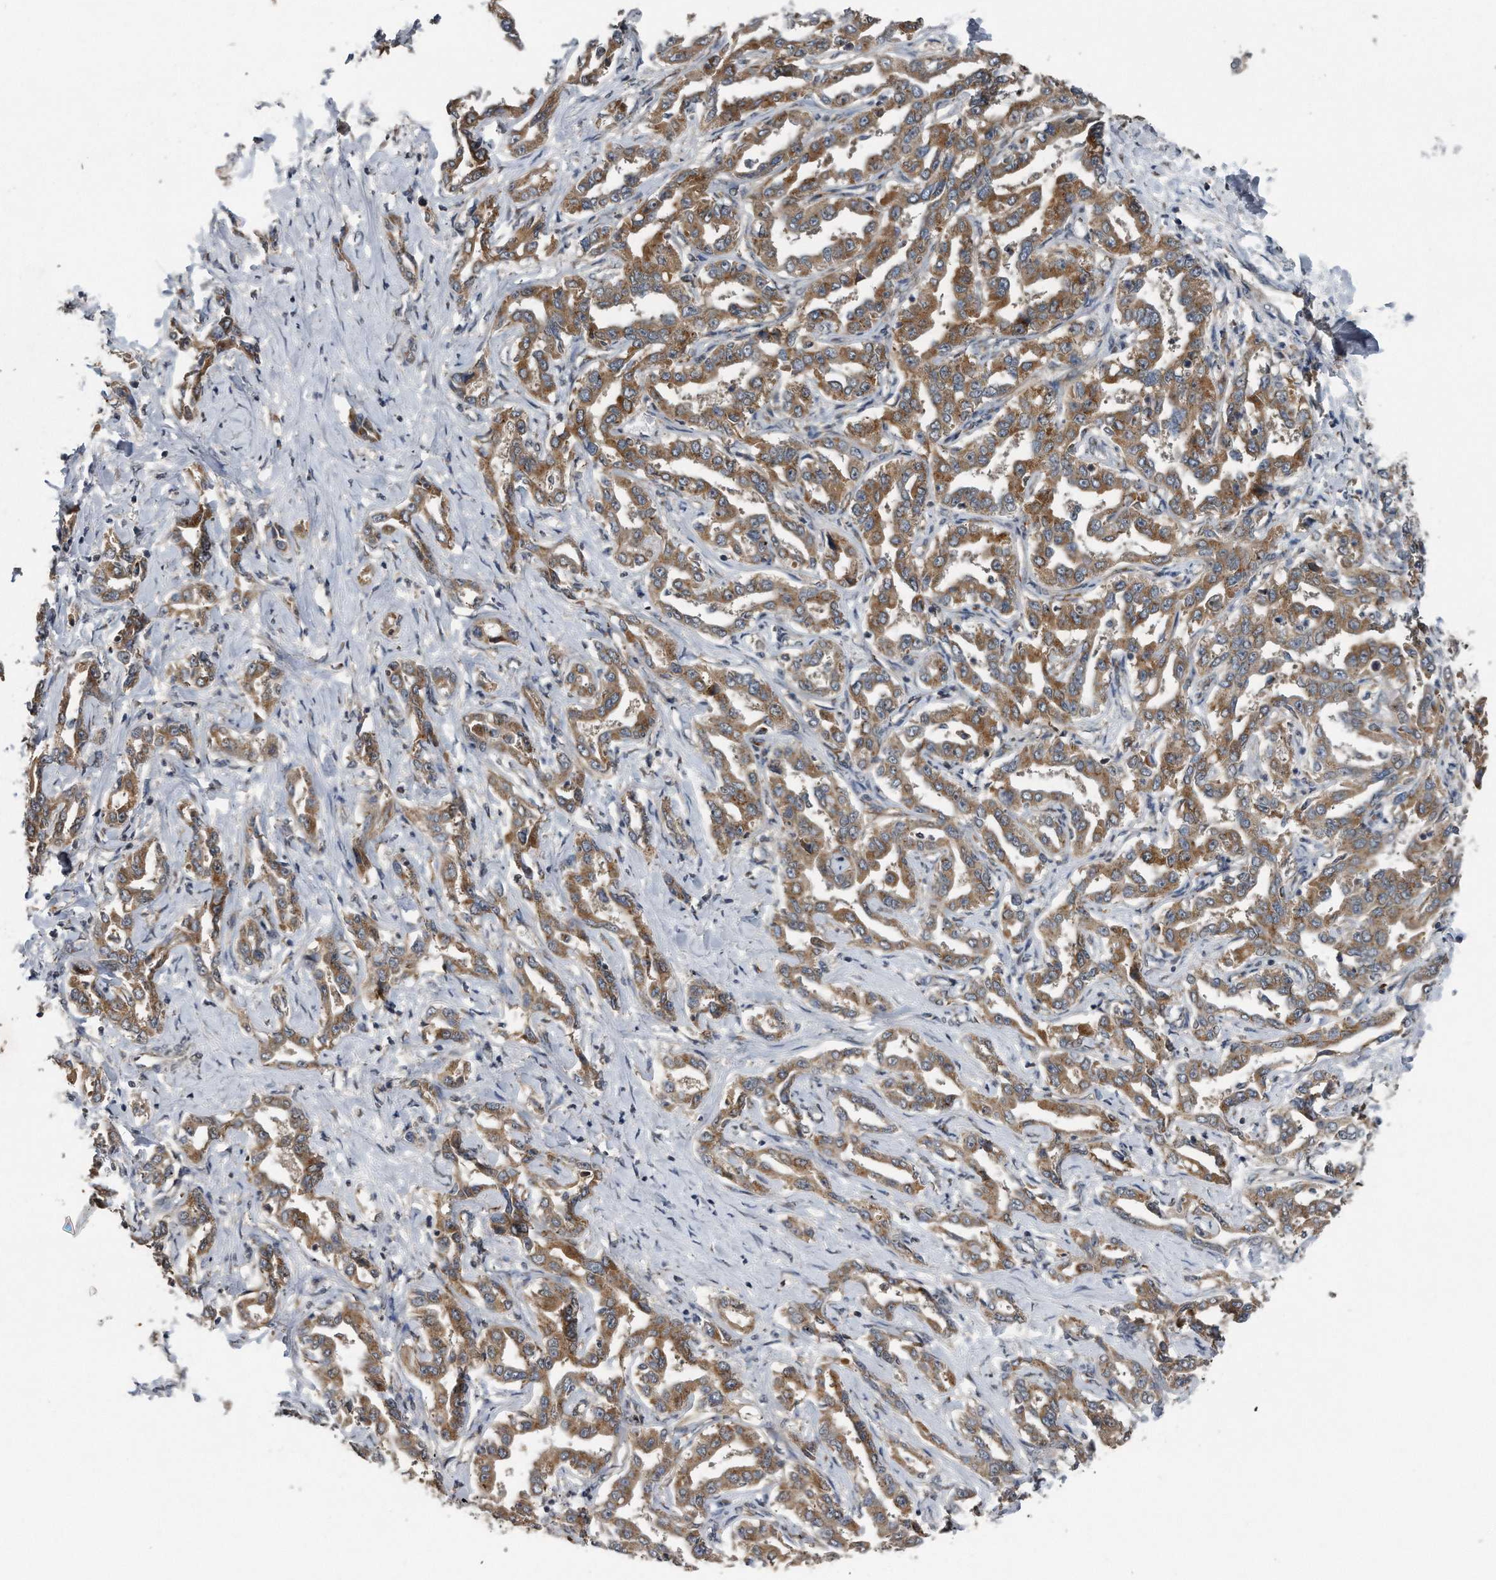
{"staining": {"intensity": "moderate", "quantity": ">75%", "location": "cytoplasmic/membranous"}, "tissue": "liver cancer", "cell_type": "Tumor cells", "image_type": "cancer", "snomed": [{"axis": "morphology", "description": "Cholangiocarcinoma"}, {"axis": "topography", "description": "Liver"}], "caption": "About >75% of tumor cells in cholangiocarcinoma (liver) display moderate cytoplasmic/membranous protein positivity as visualized by brown immunohistochemical staining.", "gene": "LYRM4", "patient": {"sex": "male", "age": 59}}